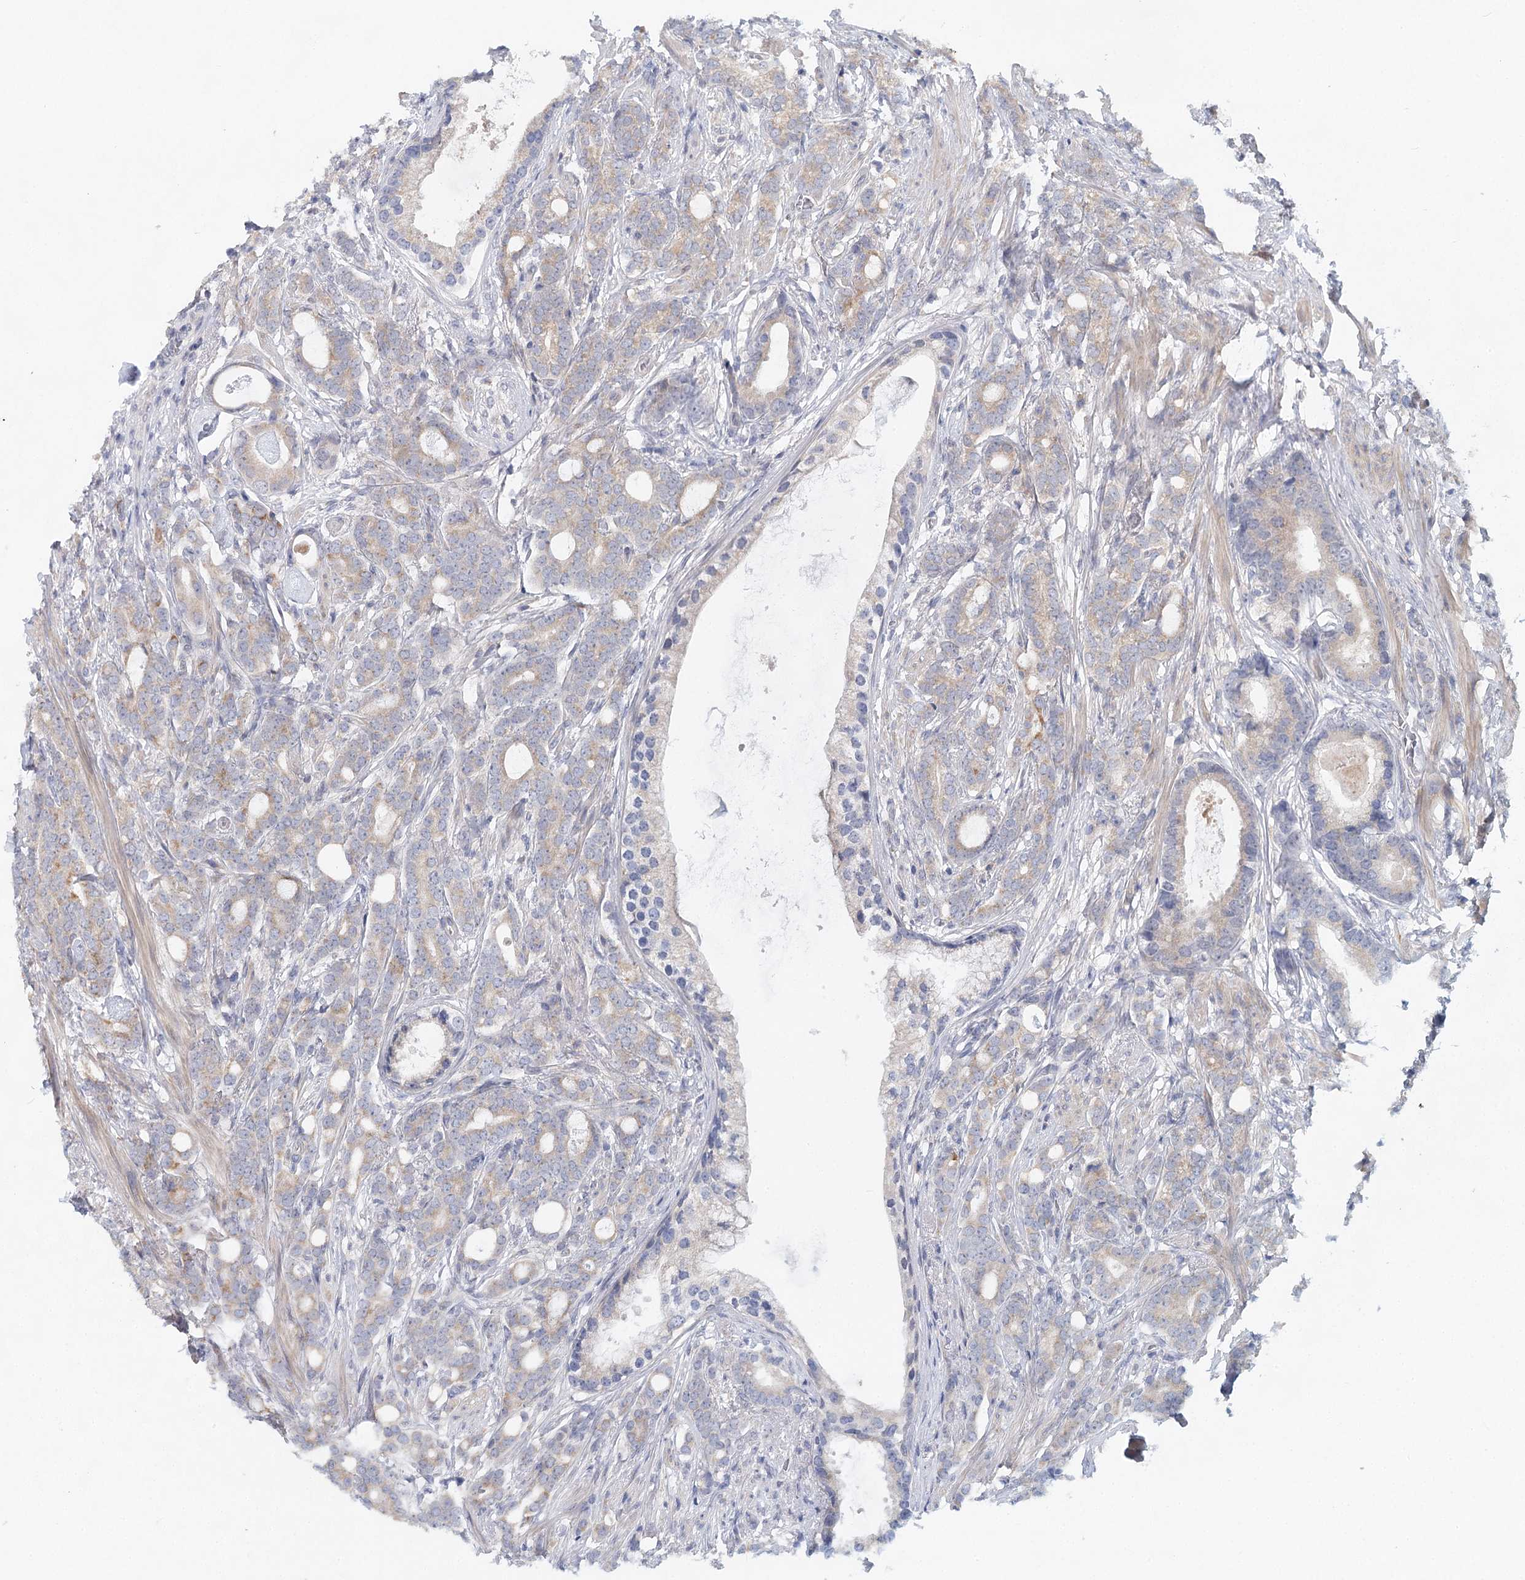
{"staining": {"intensity": "moderate", "quantity": "<25%", "location": "cytoplasmic/membranous"}, "tissue": "prostate cancer", "cell_type": "Tumor cells", "image_type": "cancer", "snomed": [{"axis": "morphology", "description": "Adenocarcinoma, Low grade"}, {"axis": "topography", "description": "Prostate"}], "caption": "Immunohistochemical staining of prostate cancer (low-grade adenocarcinoma) reveals moderate cytoplasmic/membranous protein positivity in about <25% of tumor cells.", "gene": "BLTP1", "patient": {"sex": "male", "age": 71}}